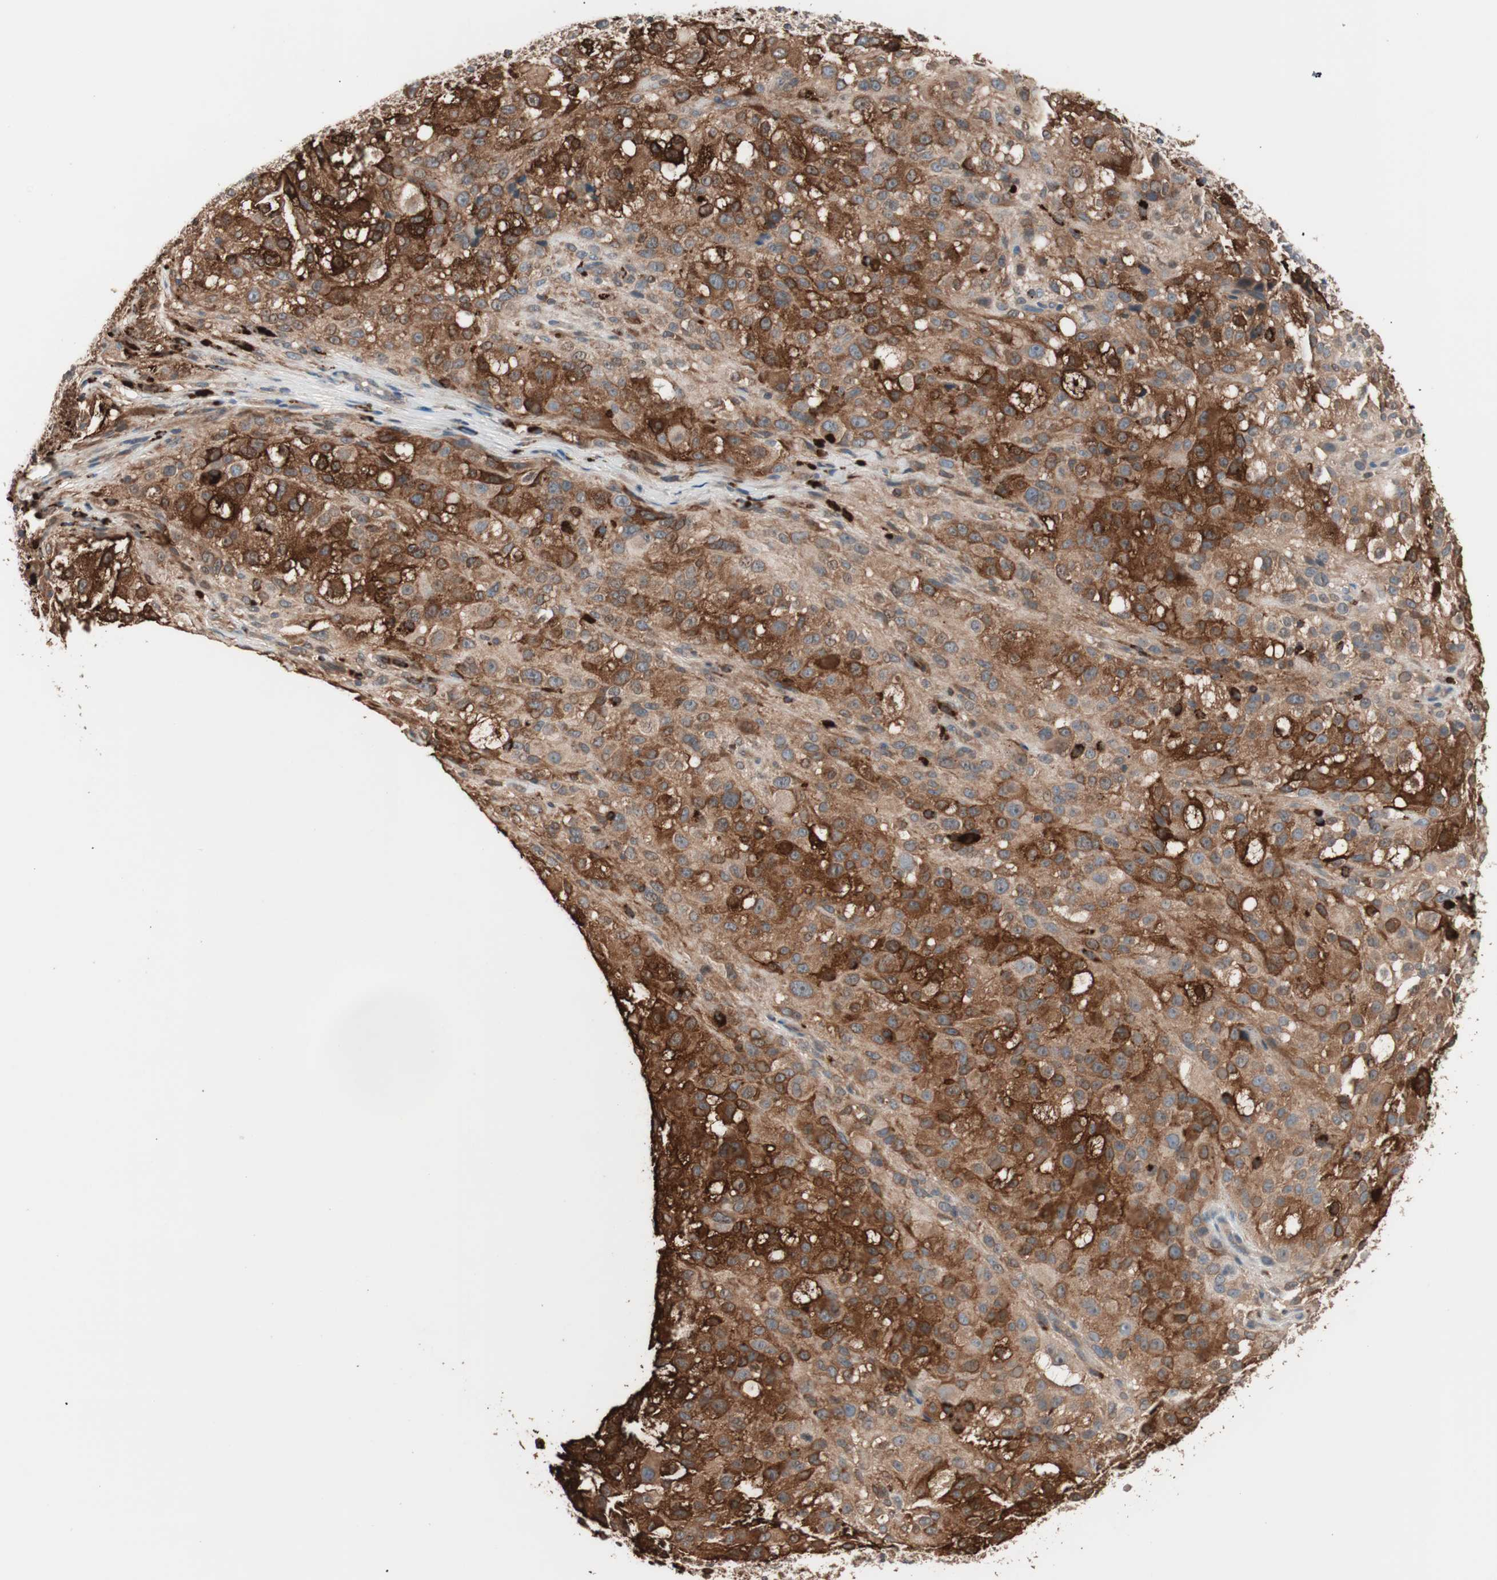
{"staining": {"intensity": "strong", "quantity": ">75%", "location": "cytoplasmic/membranous"}, "tissue": "melanoma", "cell_type": "Tumor cells", "image_type": "cancer", "snomed": [{"axis": "morphology", "description": "Necrosis, NOS"}, {"axis": "morphology", "description": "Malignant melanoma, NOS"}, {"axis": "topography", "description": "Skin"}], "caption": "Immunohistochemical staining of melanoma displays high levels of strong cytoplasmic/membranous expression in approximately >75% of tumor cells.", "gene": "CCT3", "patient": {"sex": "female", "age": 87}}